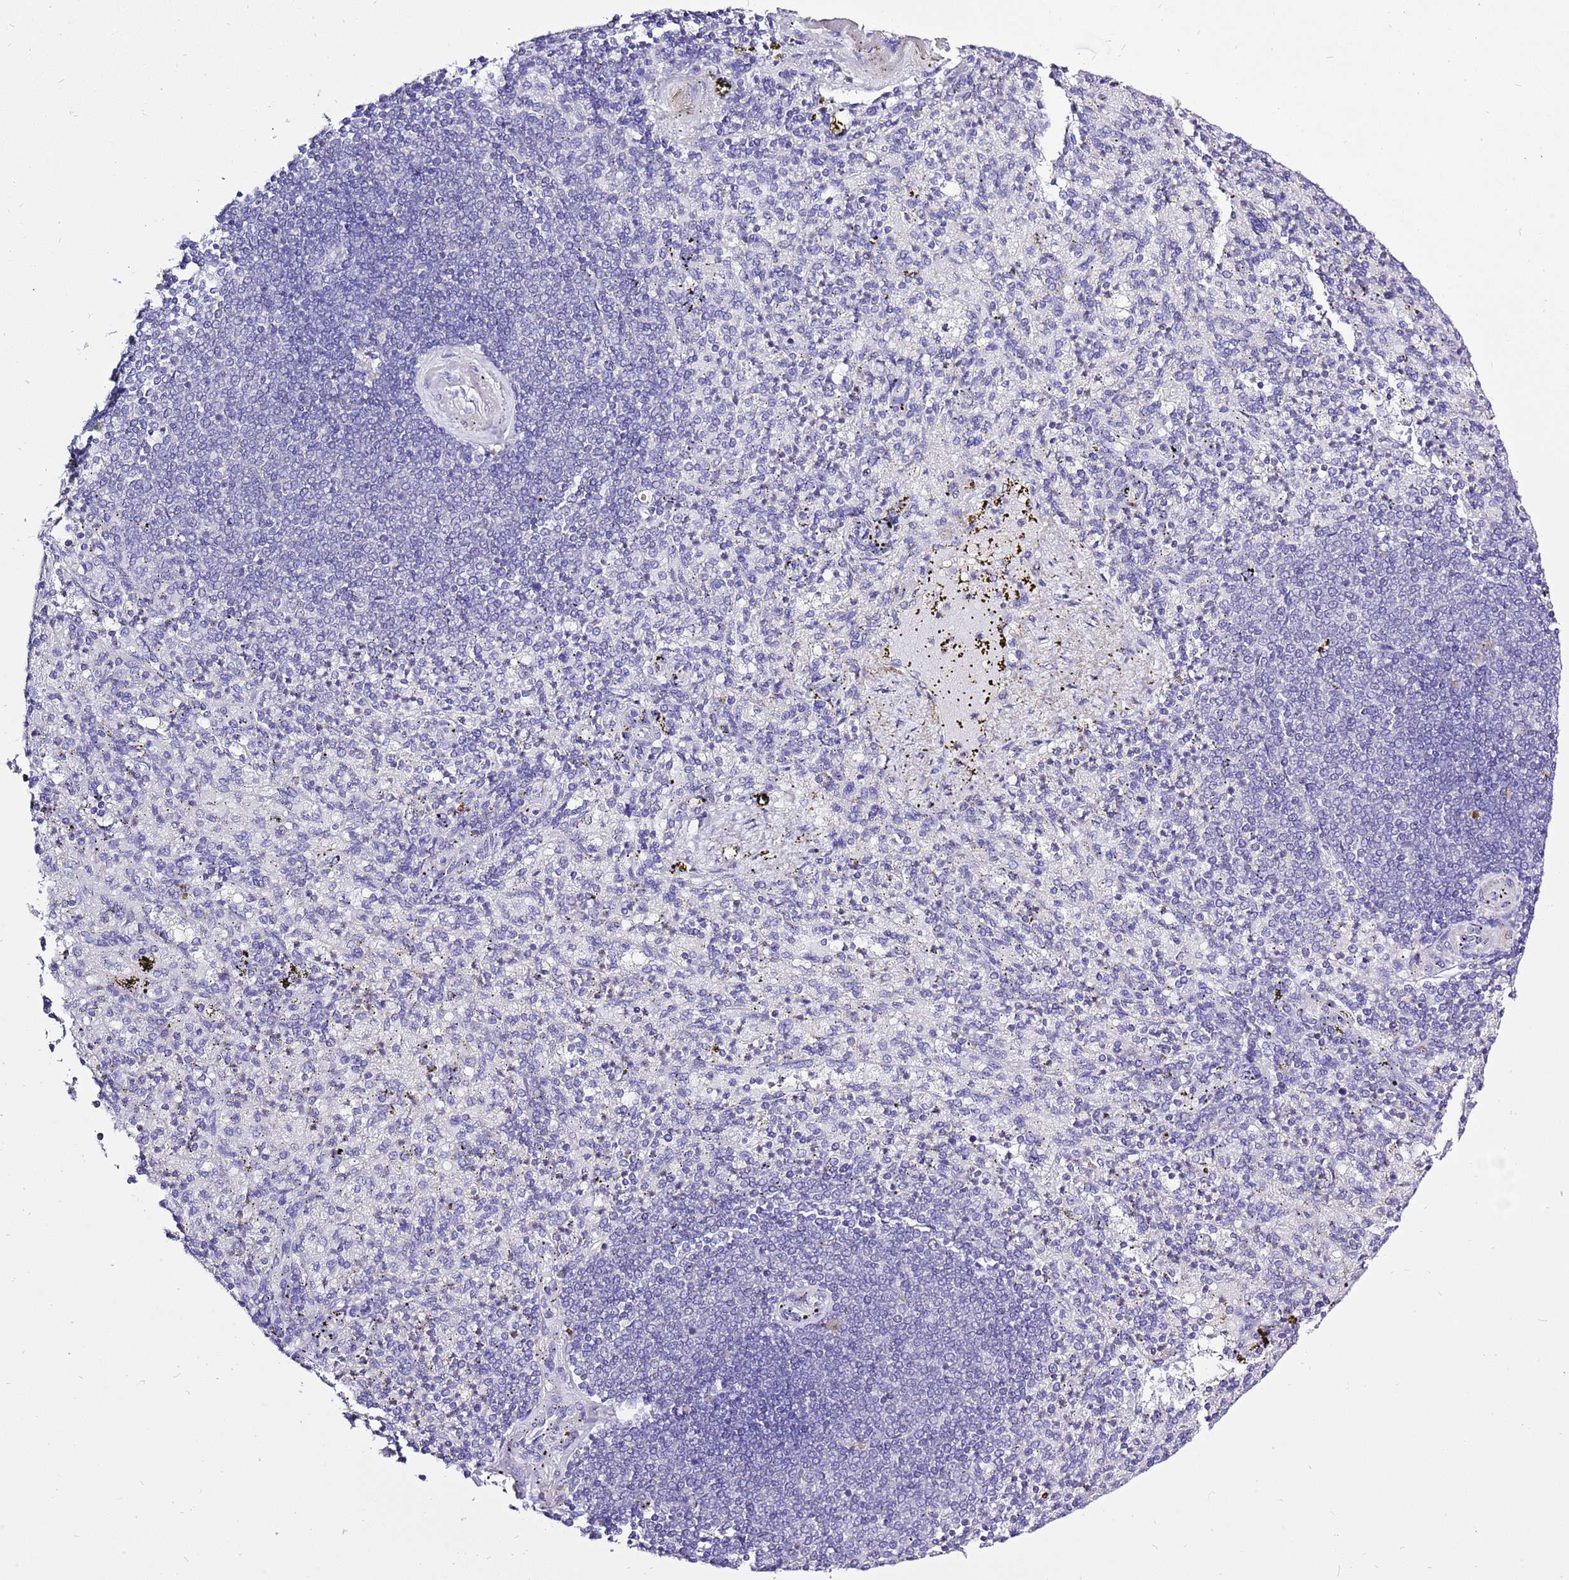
{"staining": {"intensity": "negative", "quantity": "none", "location": "none"}, "tissue": "spleen", "cell_type": "Cells in red pulp", "image_type": "normal", "snomed": [{"axis": "morphology", "description": "Normal tissue, NOS"}, {"axis": "topography", "description": "Spleen"}], "caption": "This is an IHC micrograph of unremarkable spleen. There is no positivity in cells in red pulp.", "gene": "GLCE", "patient": {"sex": "female", "age": 74}}